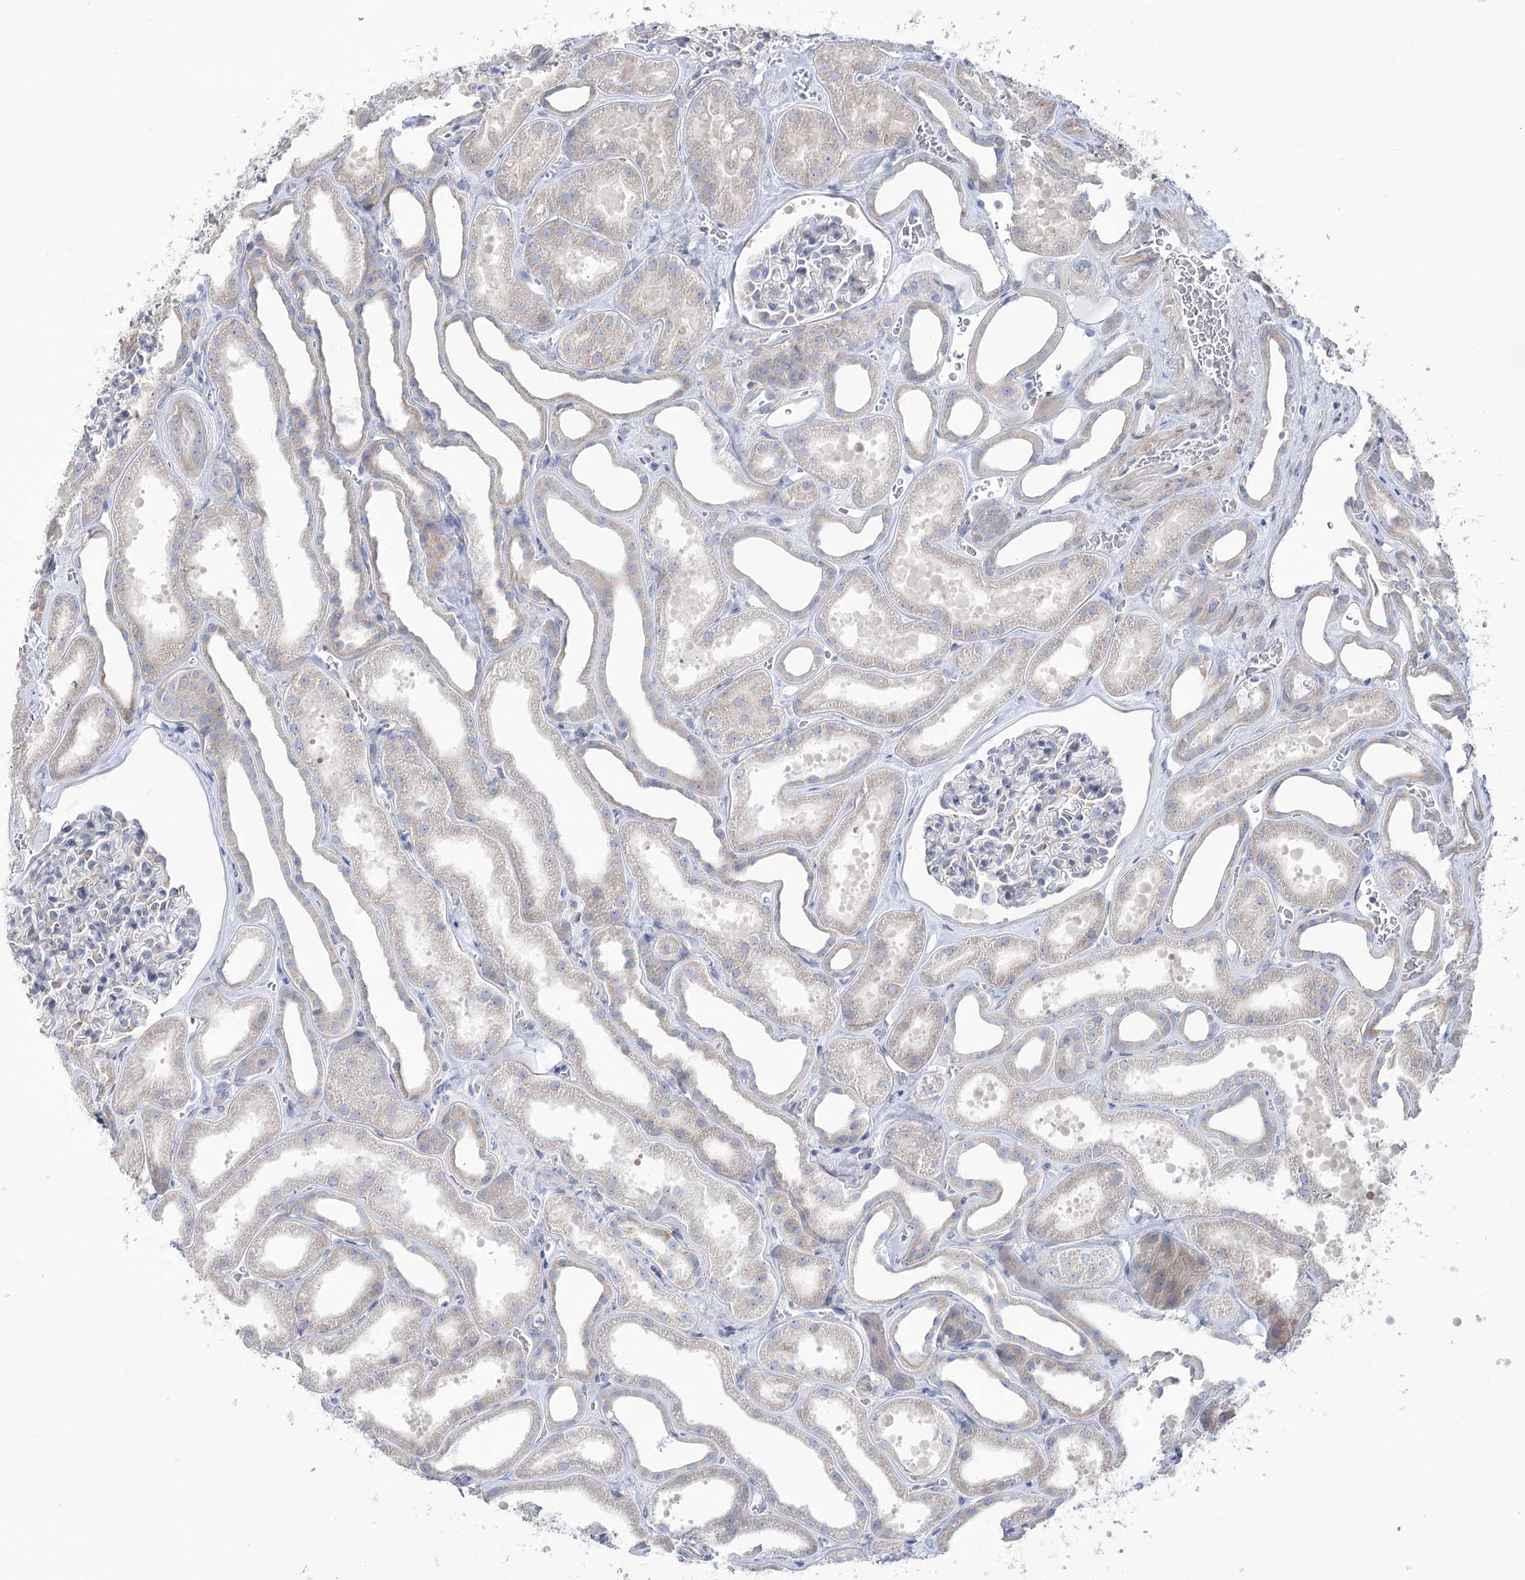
{"staining": {"intensity": "negative", "quantity": "none", "location": "none"}, "tissue": "kidney", "cell_type": "Cells in glomeruli", "image_type": "normal", "snomed": [{"axis": "morphology", "description": "Normal tissue, NOS"}, {"axis": "morphology", "description": "Adenocarcinoma, NOS"}, {"axis": "topography", "description": "Kidney"}], "caption": "This is an IHC micrograph of benign human kidney. There is no staining in cells in glomeruli.", "gene": "STT3B", "patient": {"sex": "female", "age": 68}}